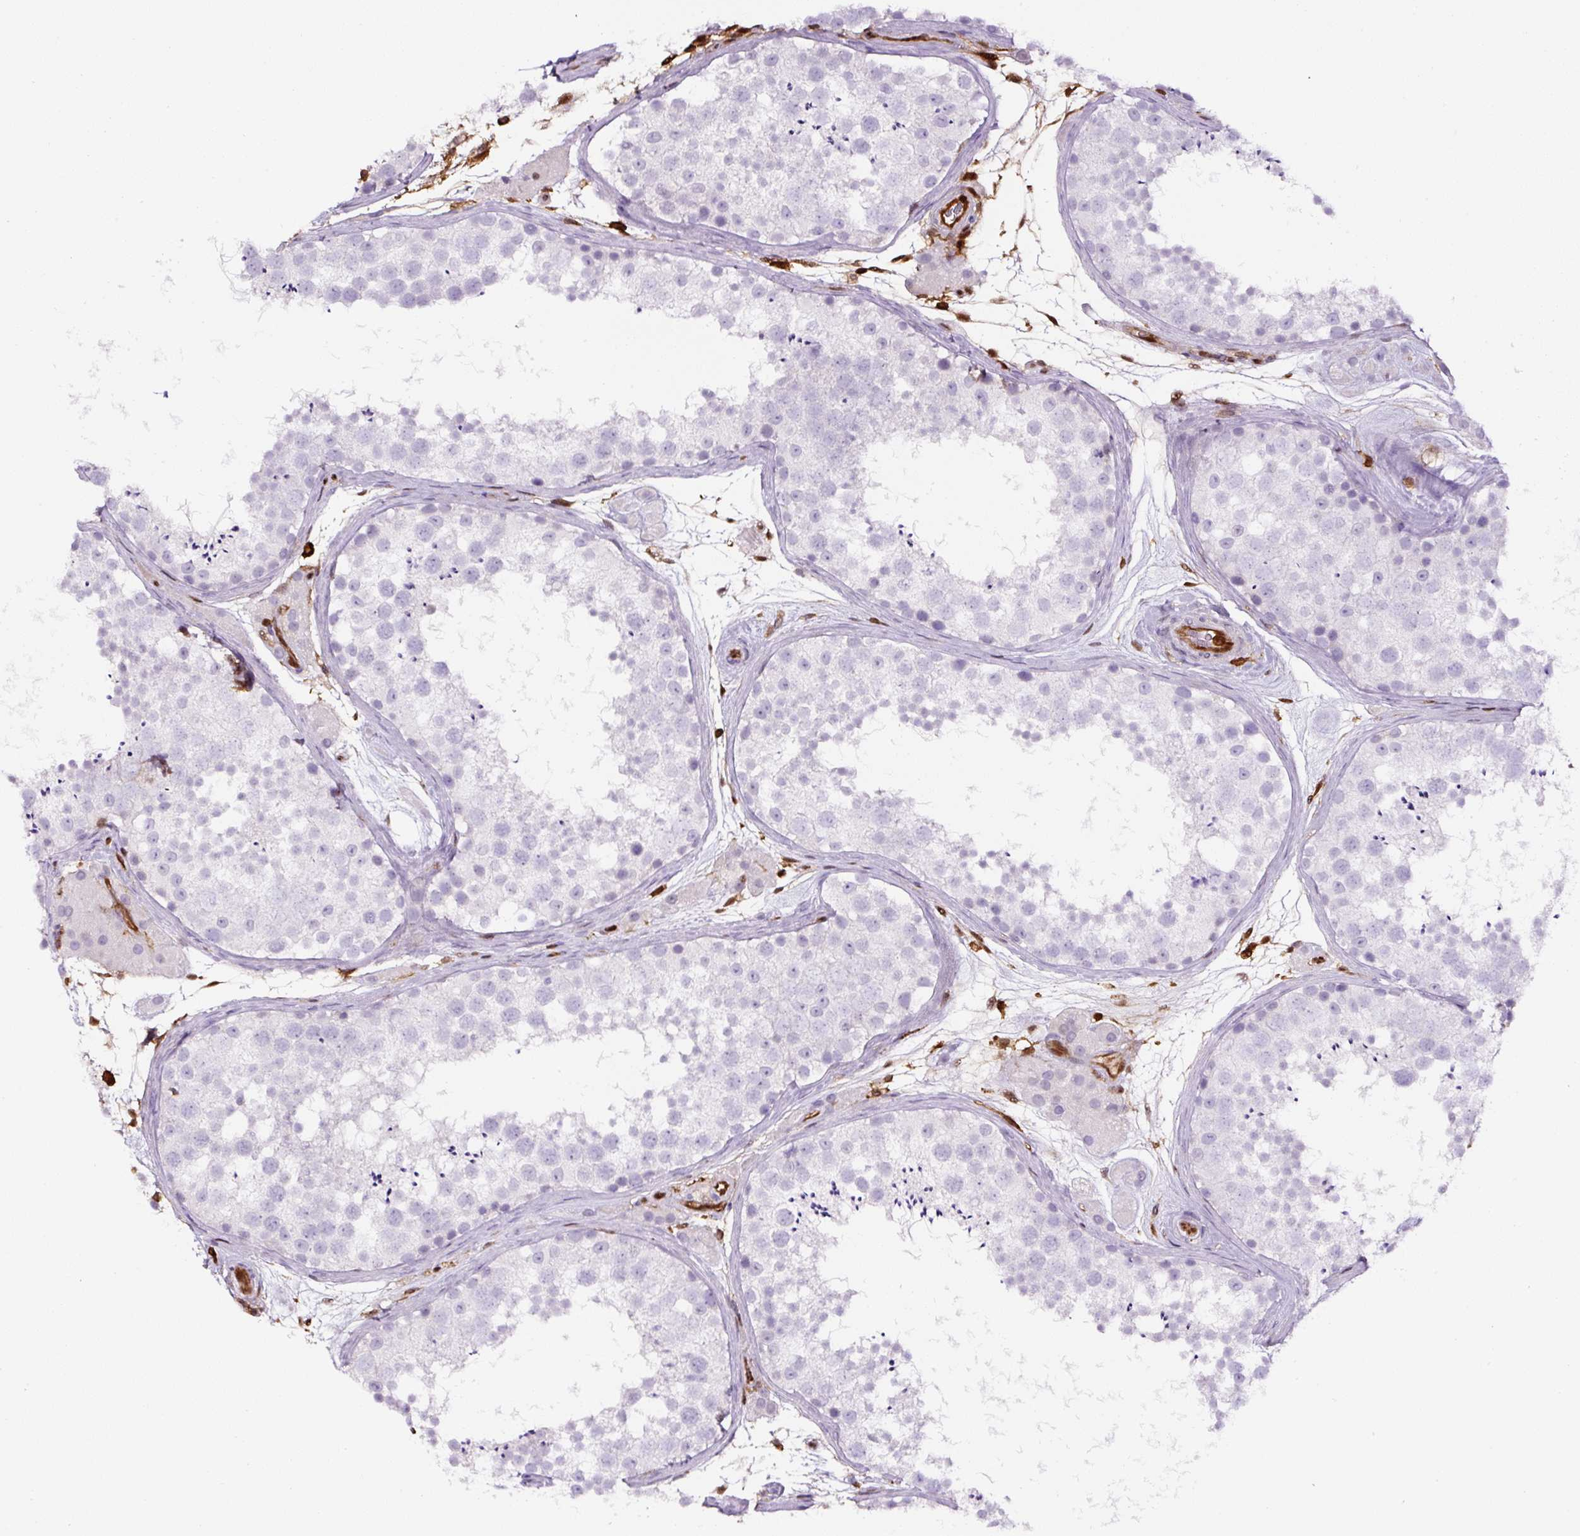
{"staining": {"intensity": "negative", "quantity": "none", "location": "none"}, "tissue": "testis", "cell_type": "Cells in seminiferous ducts", "image_type": "normal", "snomed": [{"axis": "morphology", "description": "Normal tissue, NOS"}, {"axis": "topography", "description": "Testis"}], "caption": "IHC image of normal testis: human testis stained with DAB reveals no significant protein positivity in cells in seminiferous ducts.", "gene": "ANXA1", "patient": {"sex": "male", "age": 41}}